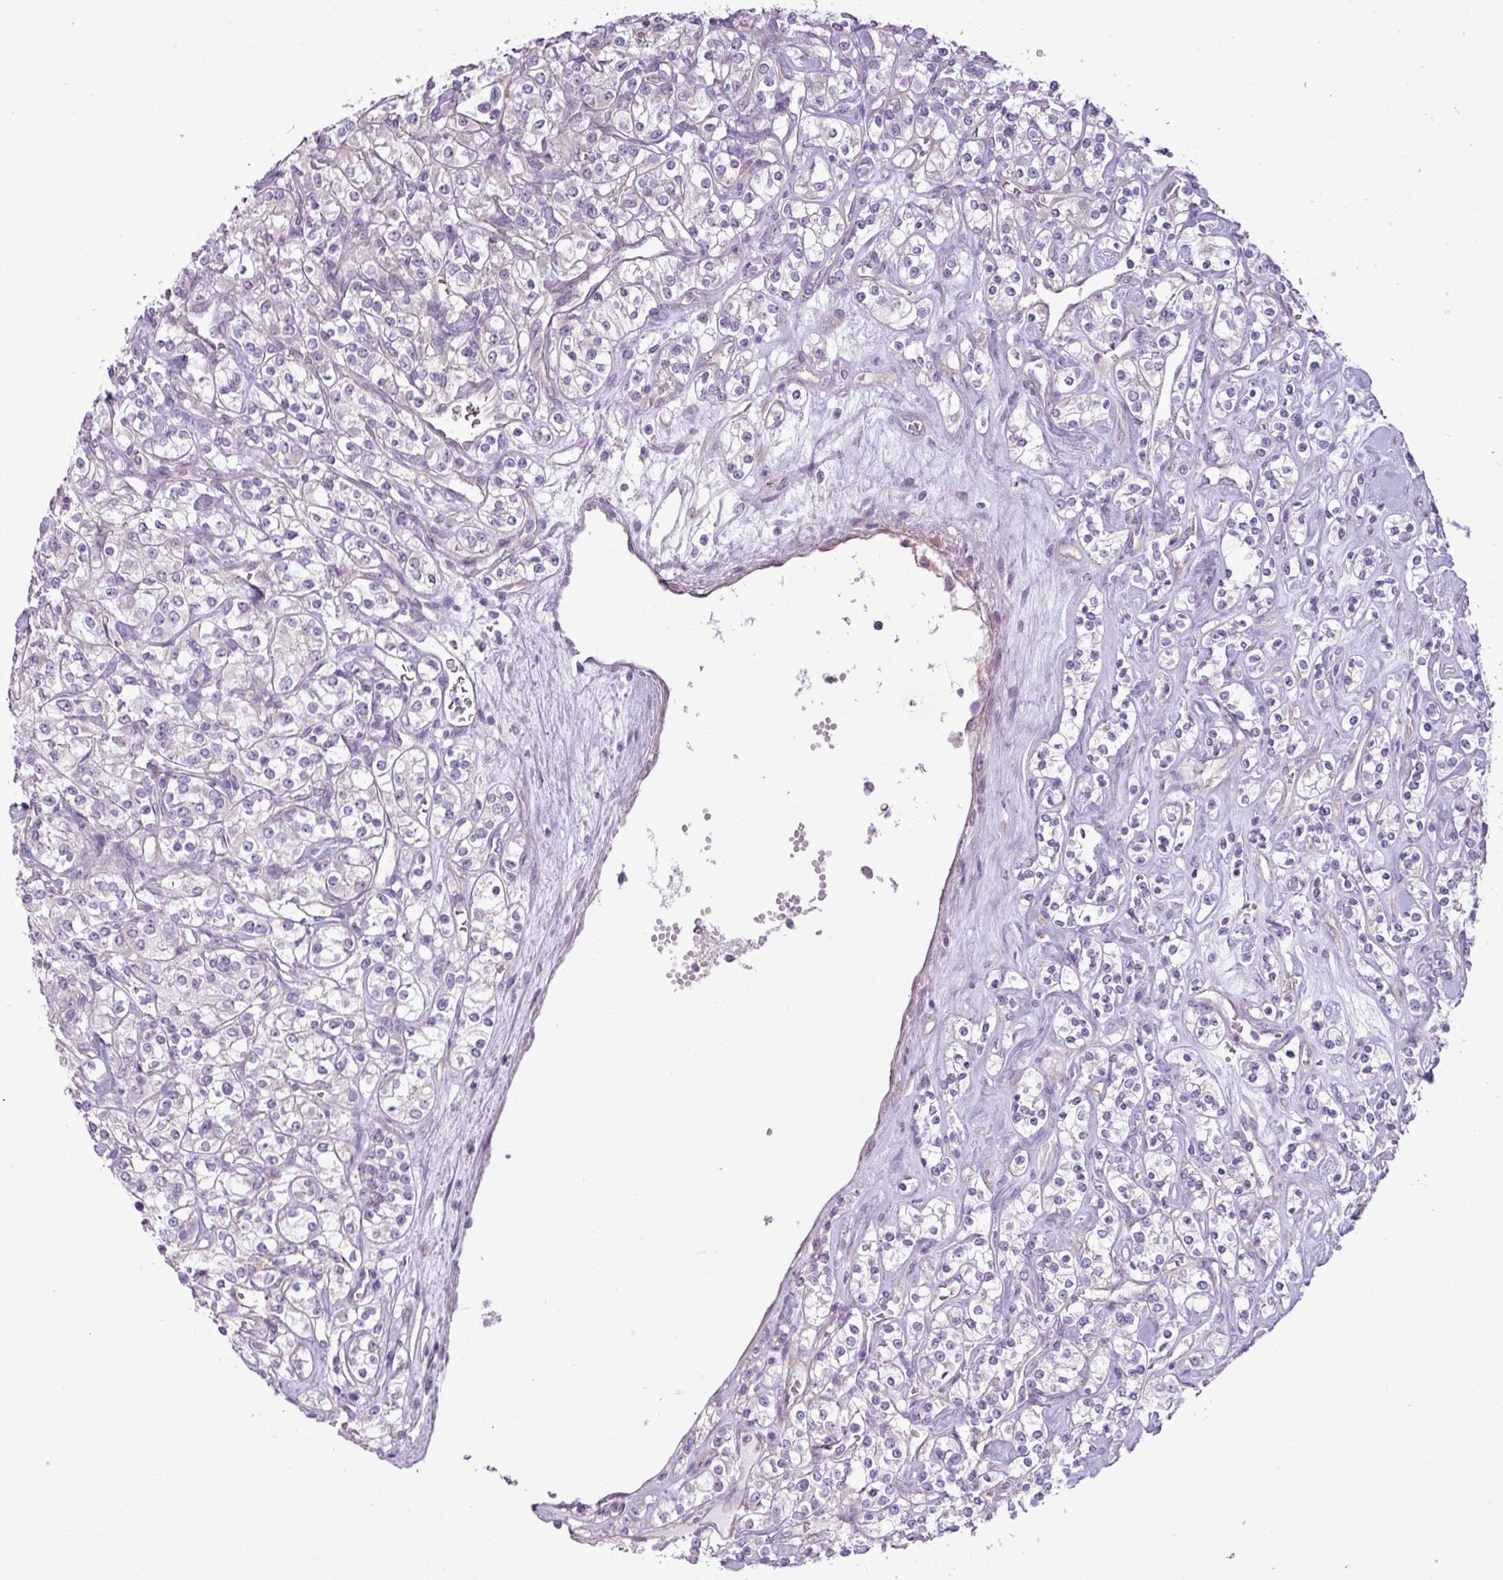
{"staining": {"intensity": "negative", "quantity": "none", "location": "none"}, "tissue": "renal cancer", "cell_type": "Tumor cells", "image_type": "cancer", "snomed": [{"axis": "morphology", "description": "Adenocarcinoma, NOS"}, {"axis": "topography", "description": "Kidney"}], "caption": "Immunohistochemistry histopathology image of renal cancer (adenocarcinoma) stained for a protein (brown), which exhibits no staining in tumor cells.", "gene": "CAMK2B", "patient": {"sex": "male", "age": 77}}